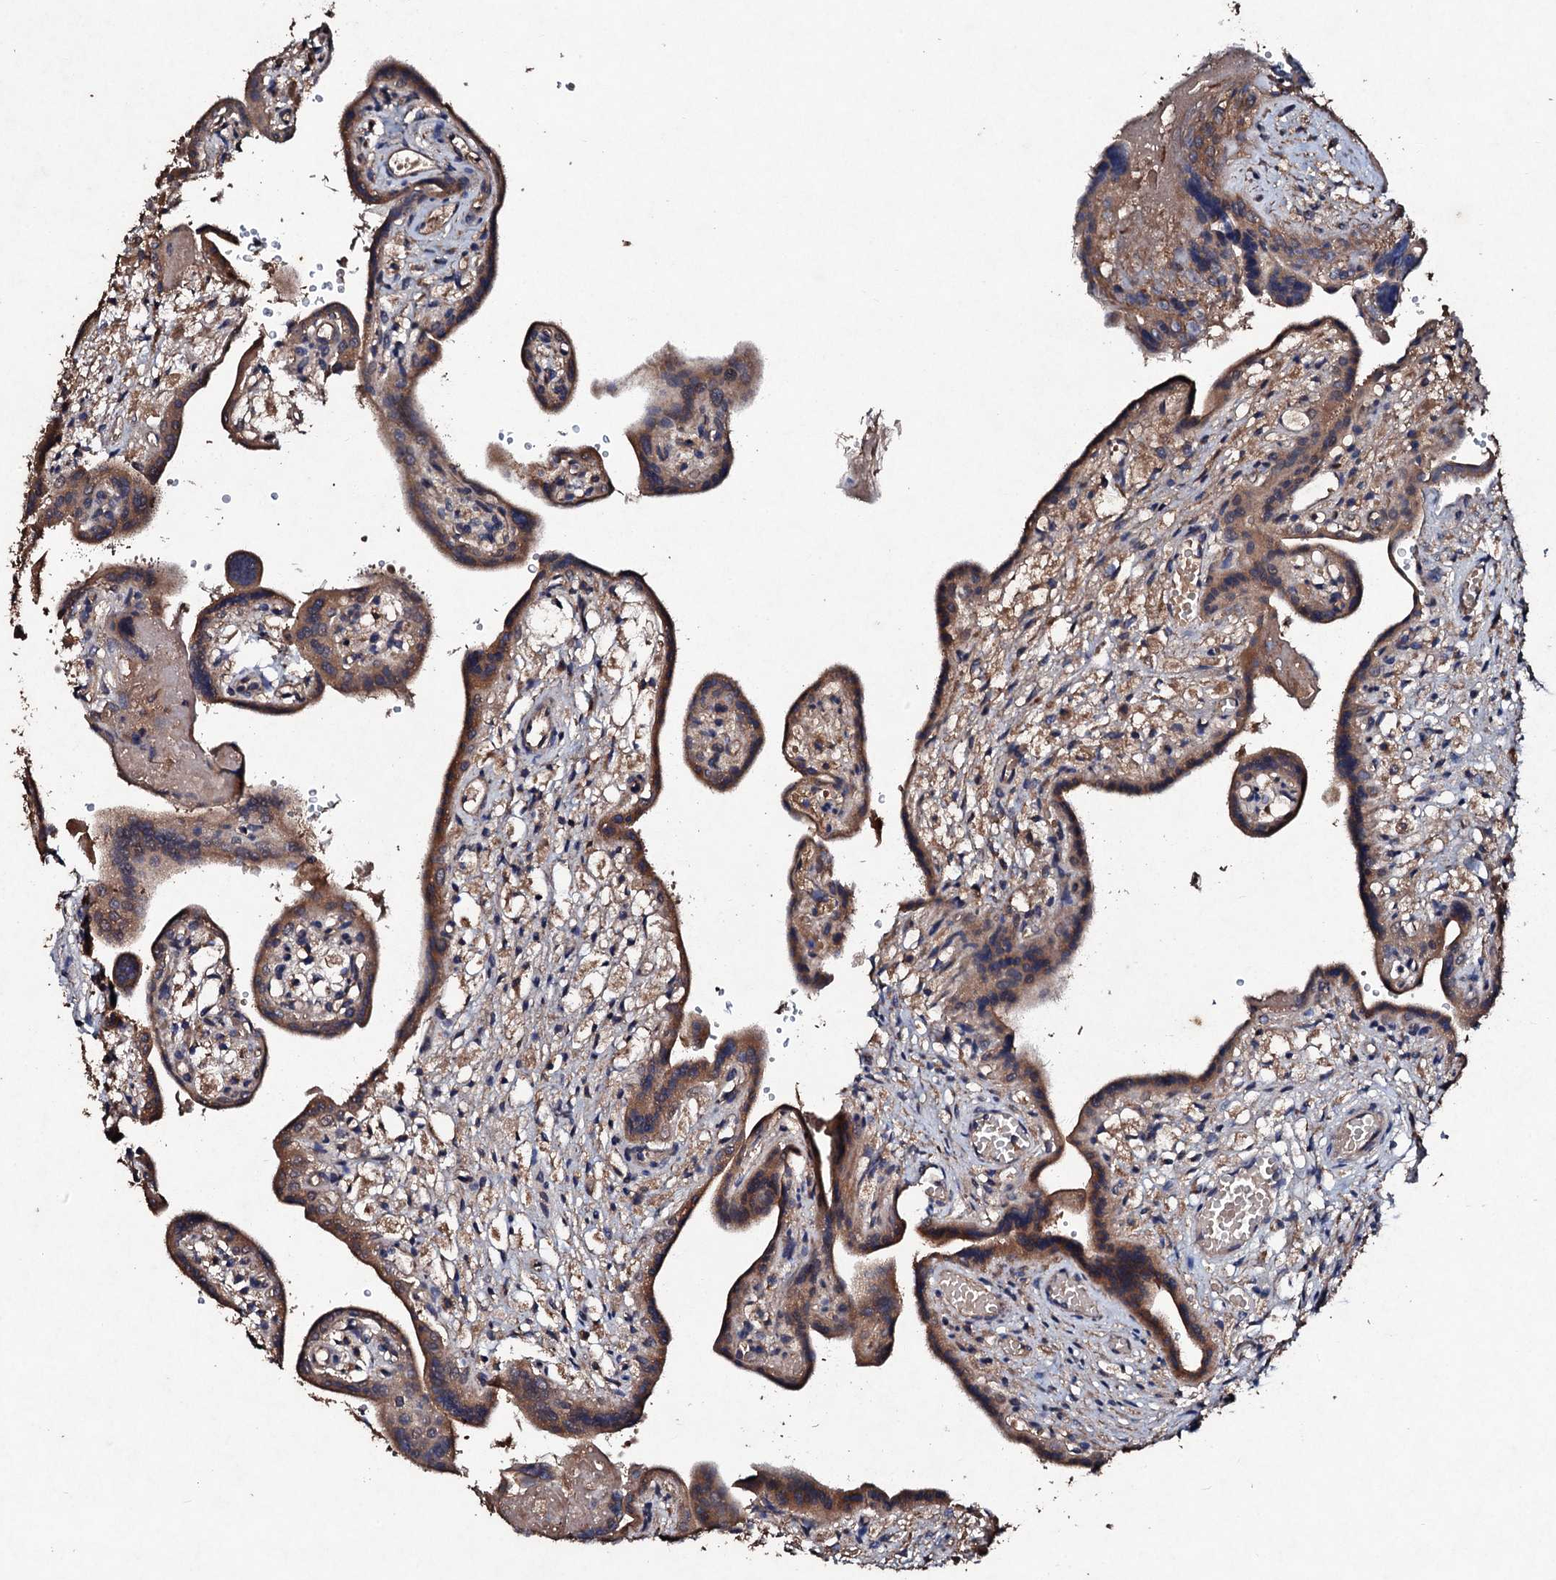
{"staining": {"intensity": "moderate", "quantity": ">75%", "location": "cytoplasmic/membranous"}, "tissue": "placenta", "cell_type": "Trophoblastic cells", "image_type": "normal", "snomed": [{"axis": "morphology", "description": "Normal tissue, NOS"}, {"axis": "topography", "description": "Placenta"}], "caption": "An image of human placenta stained for a protein exhibits moderate cytoplasmic/membranous brown staining in trophoblastic cells. (DAB (3,3'-diaminobenzidine) = brown stain, brightfield microscopy at high magnification).", "gene": "KERA", "patient": {"sex": "female", "age": 37}}